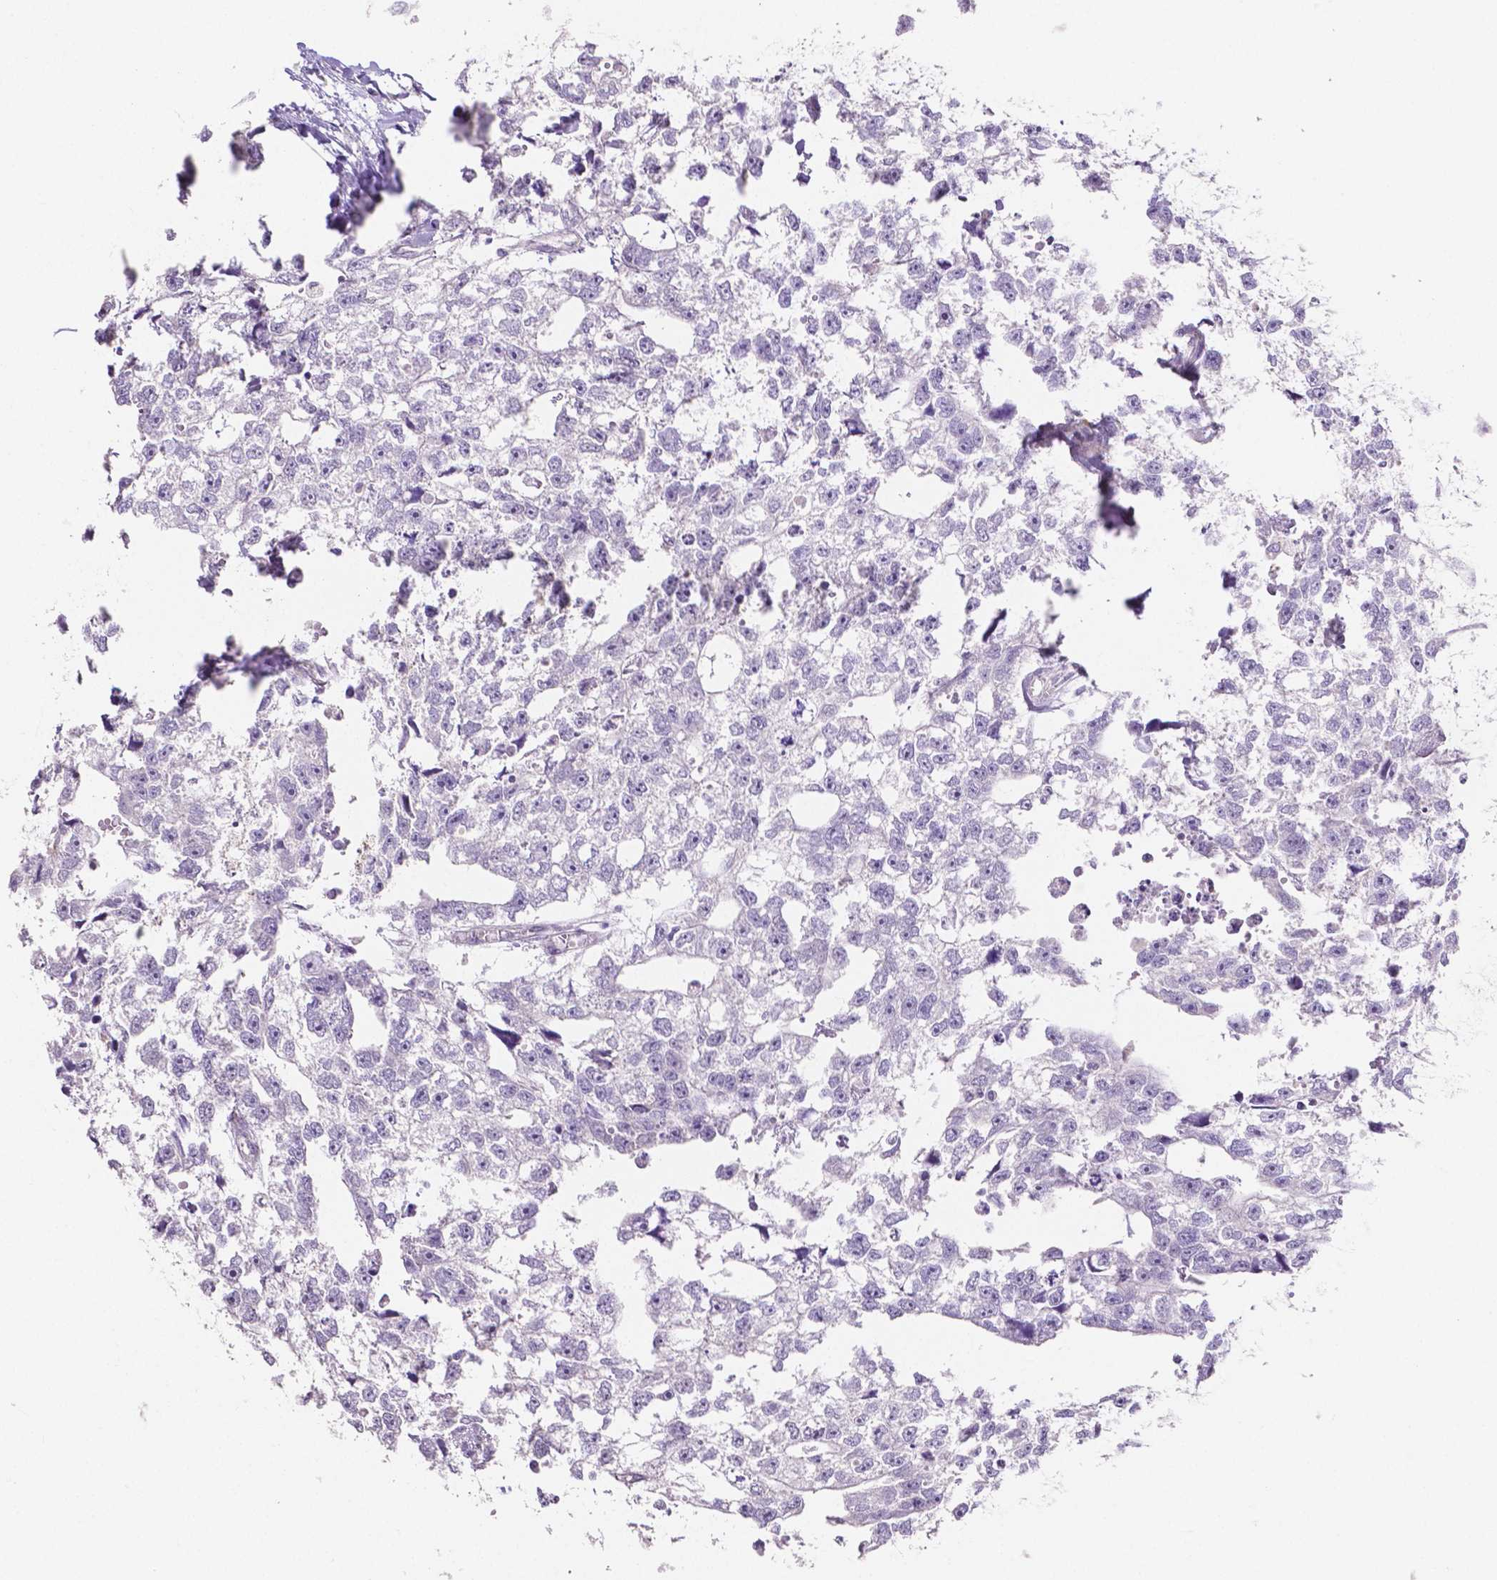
{"staining": {"intensity": "negative", "quantity": "none", "location": "none"}, "tissue": "testis cancer", "cell_type": "Tumor cells", "image_type": "cancer", "snomed": [{"axis": "morphology", "description": "Carcinoma, Embryonal, NOS"}, {"axis": "morphology", "description": "Teratoma, malignant, NOS"}, {"axis": "topography", "description": "Testis"}], "caption": "A high-resolution image shows IHC staining of testis cancer (embryonal carcinoma), which displays no significant positivity in tumor cells. (Stains: DAB (3,3'-diaminobenzidine) immunohistochemistry with hematoxylin counter stain, Microscopy: brightfield microscopy at high magnification).", "gene": "MMP9", "patient": {"sex": "male", "age": 44}}